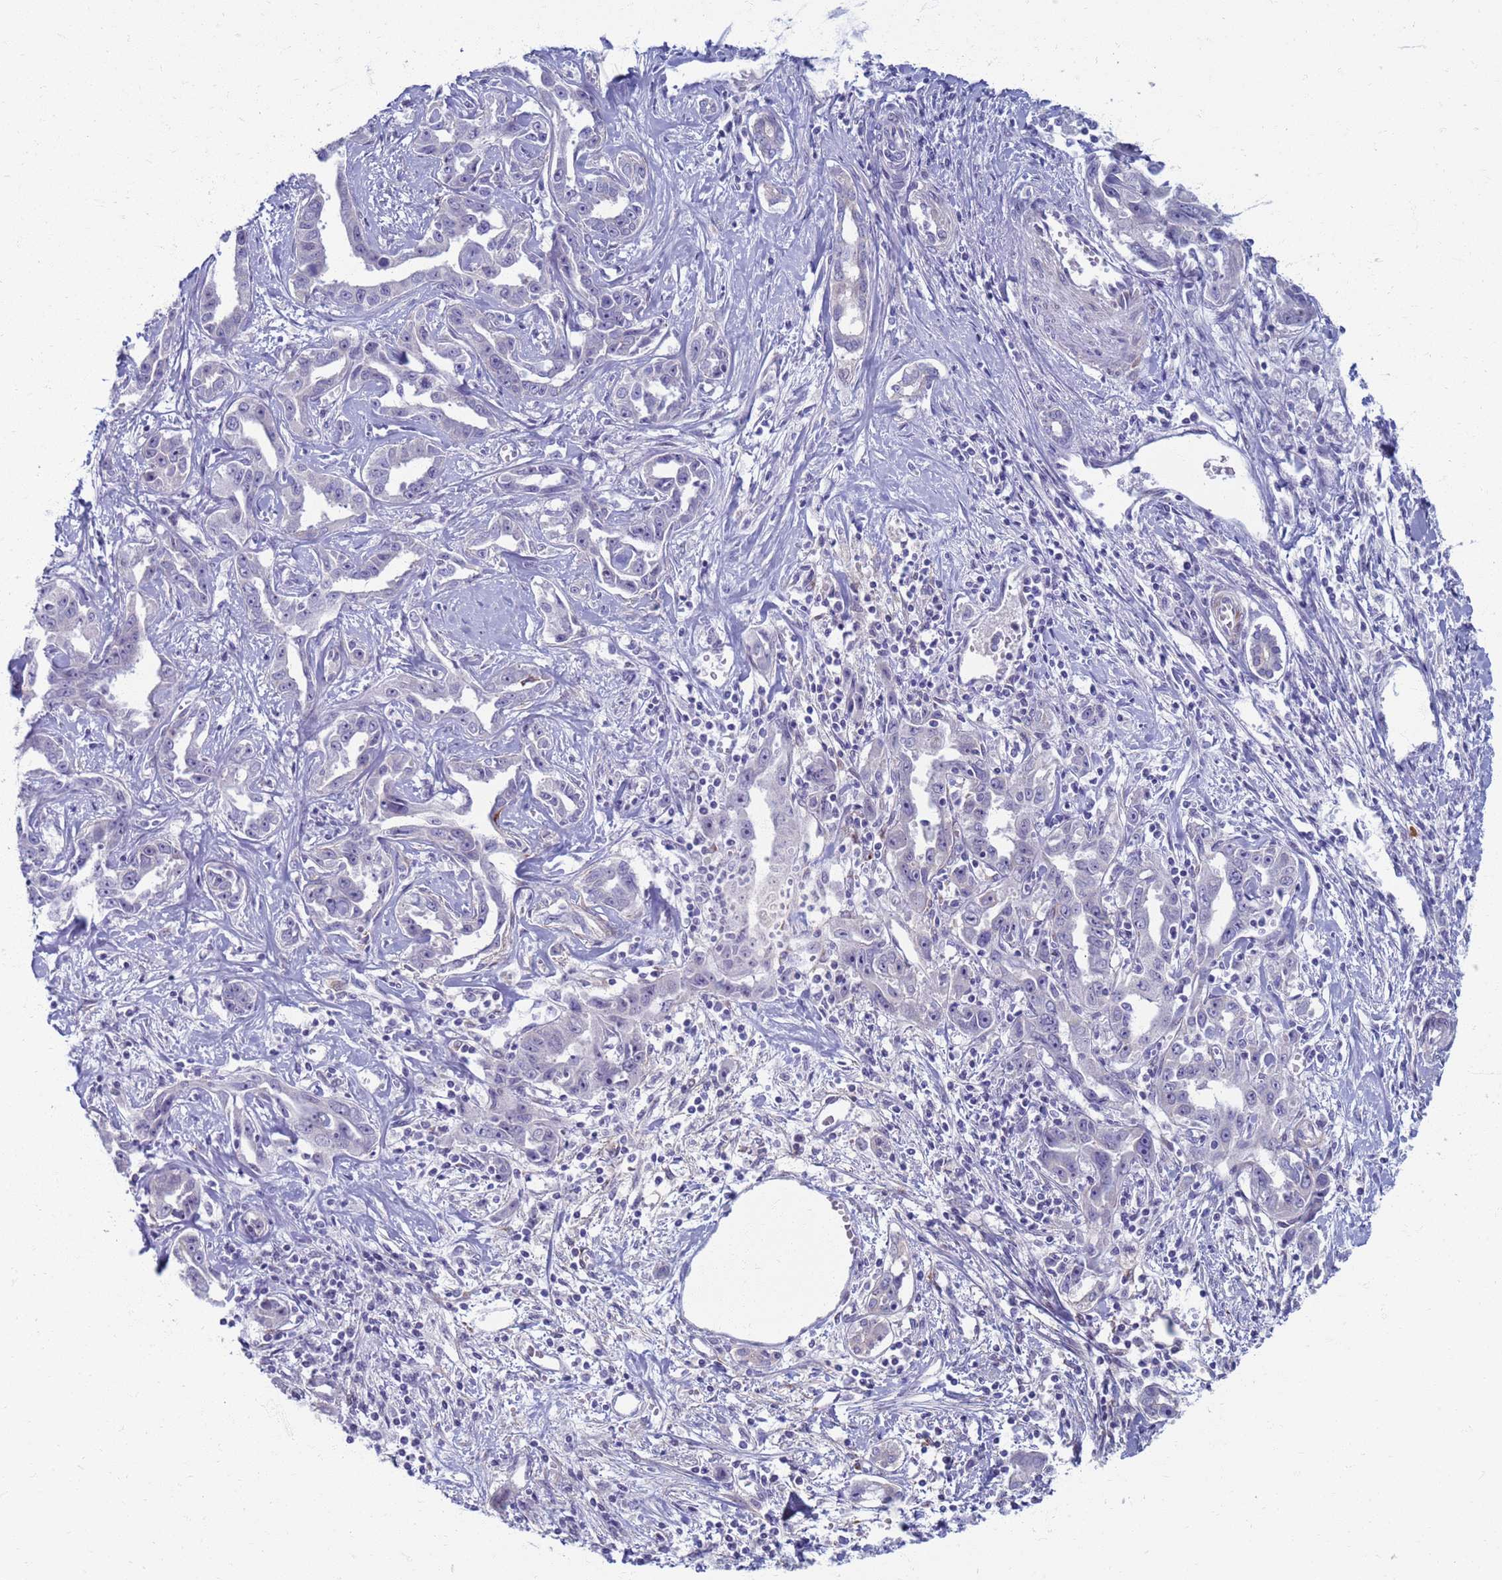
{"staining": {"intensity": "negative", "quantity": "none", "location": "none"}, "tissue": "liver cancer", "cell_type": "Tumor cells", "image_type": "cancer", "snomed": [{"axis": "morphology", "description": "Cholangiocarcinoma"}, {"axis": "topography", "description": "Liver"}], "caption": "Tumor cells are negative for protein expression in human cholangiocarcinoma (liver).", "gene": "CLCA2", "patient": {"sex": "male", "age": 59}}